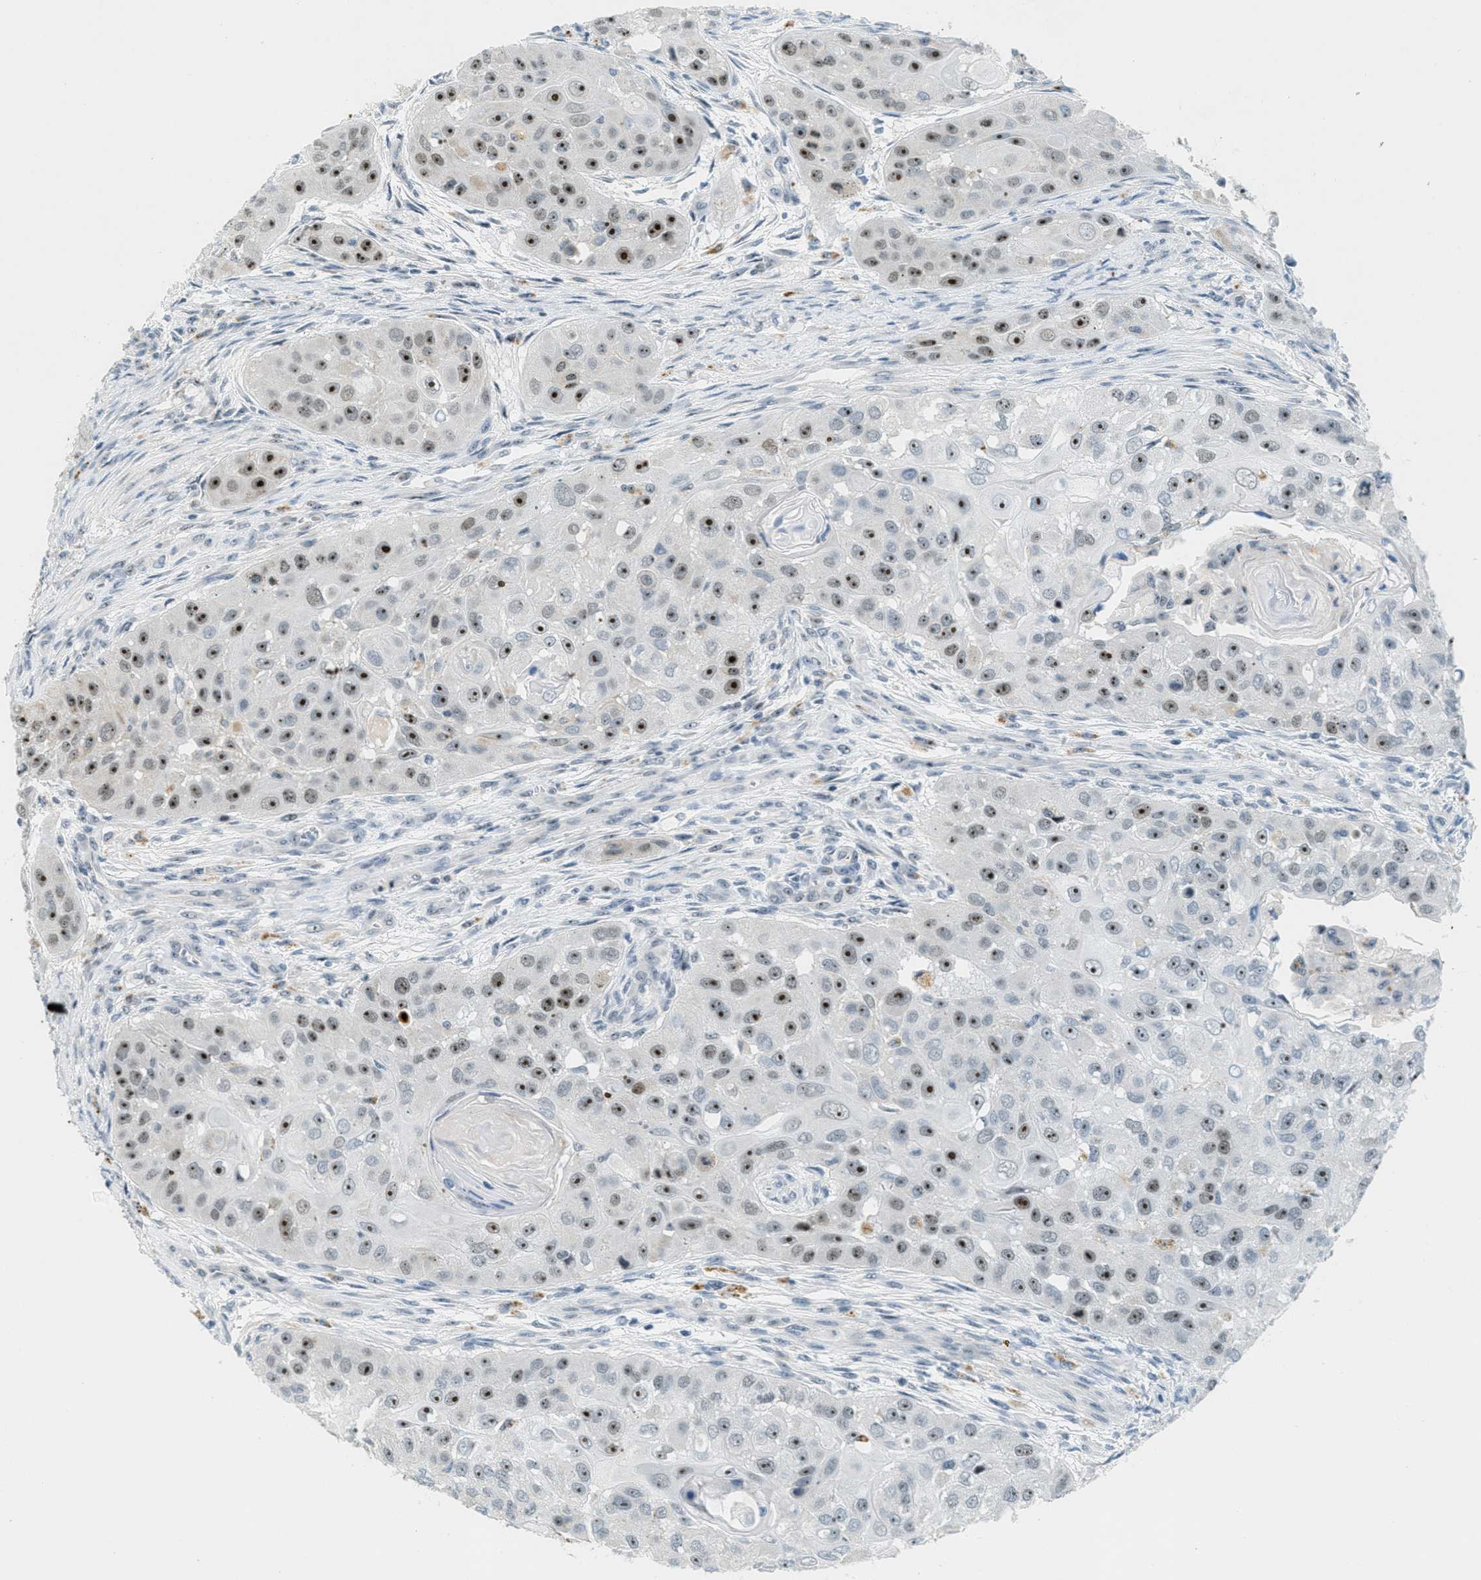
{"staining": {"intensity": "strong", "quantity": "<25%", "location": "nuclear"}, "tissue": "head and neck cancer", "cell_type": "Tumor cells", "image_type": "cancer", "snomed": [{"axis": "morphology", "description": "Normal tissue, NOS"}, {"axis": "morphology", "description": "Squamous cell carcinoma, NOS"}, {"axis": "topography", "description": "Skeletal muscle"}, {"axis": "topography", "description": "Head-Neck"}], "caption": "Human head and neck squamous cell carcinoma stained with a brown dye shows strong nuclear positive positivity in approximately <25% of tumor cells.", "gene": "DDX47", "patient": {"sex": "male", "age": 51}}